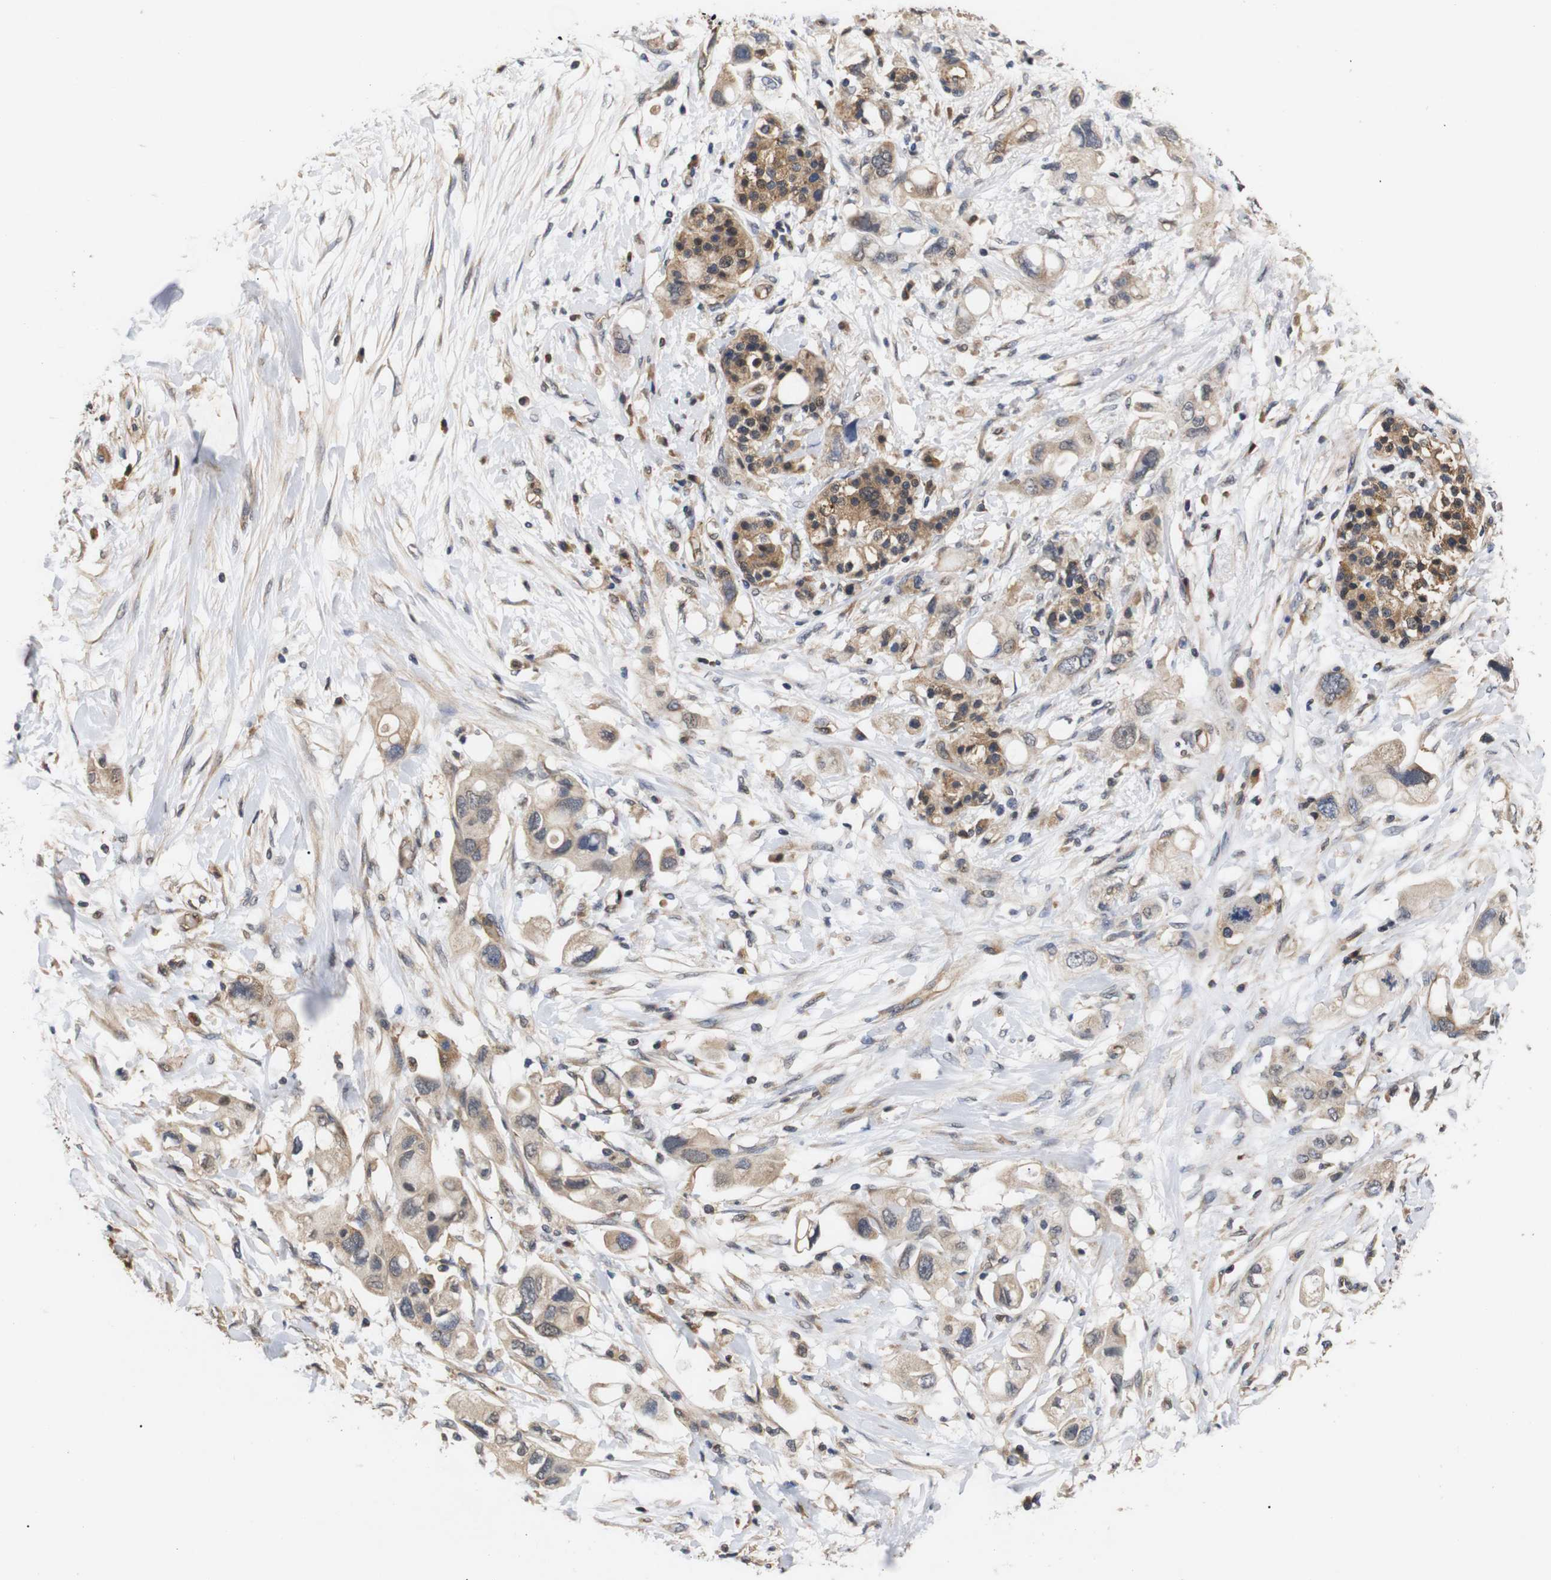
{"staining": {"intensity": "weak", "quantity": ">75%", "location": "cytoplasmic/membranous"}, "tissue": "pancreatic cancer", "cell_type": "Tumor cells", "image_type": "cancer", "snomed": [{"axis": "morphology", "description": "Adenocarcinoma, NOS"}, {"axis": "topography", "description": "Pancreas"}], "caption": "Protein expression analysis of adenocarcinoma (pancreatic) shows weak cytoplasmic/membranous staining in approximately >75% of tumor cells. (DAB IHC, brown staining for protein, blue staining for nuclei).", "gene": "DDR1", "patient": {"sex": "female", "age": 56}}